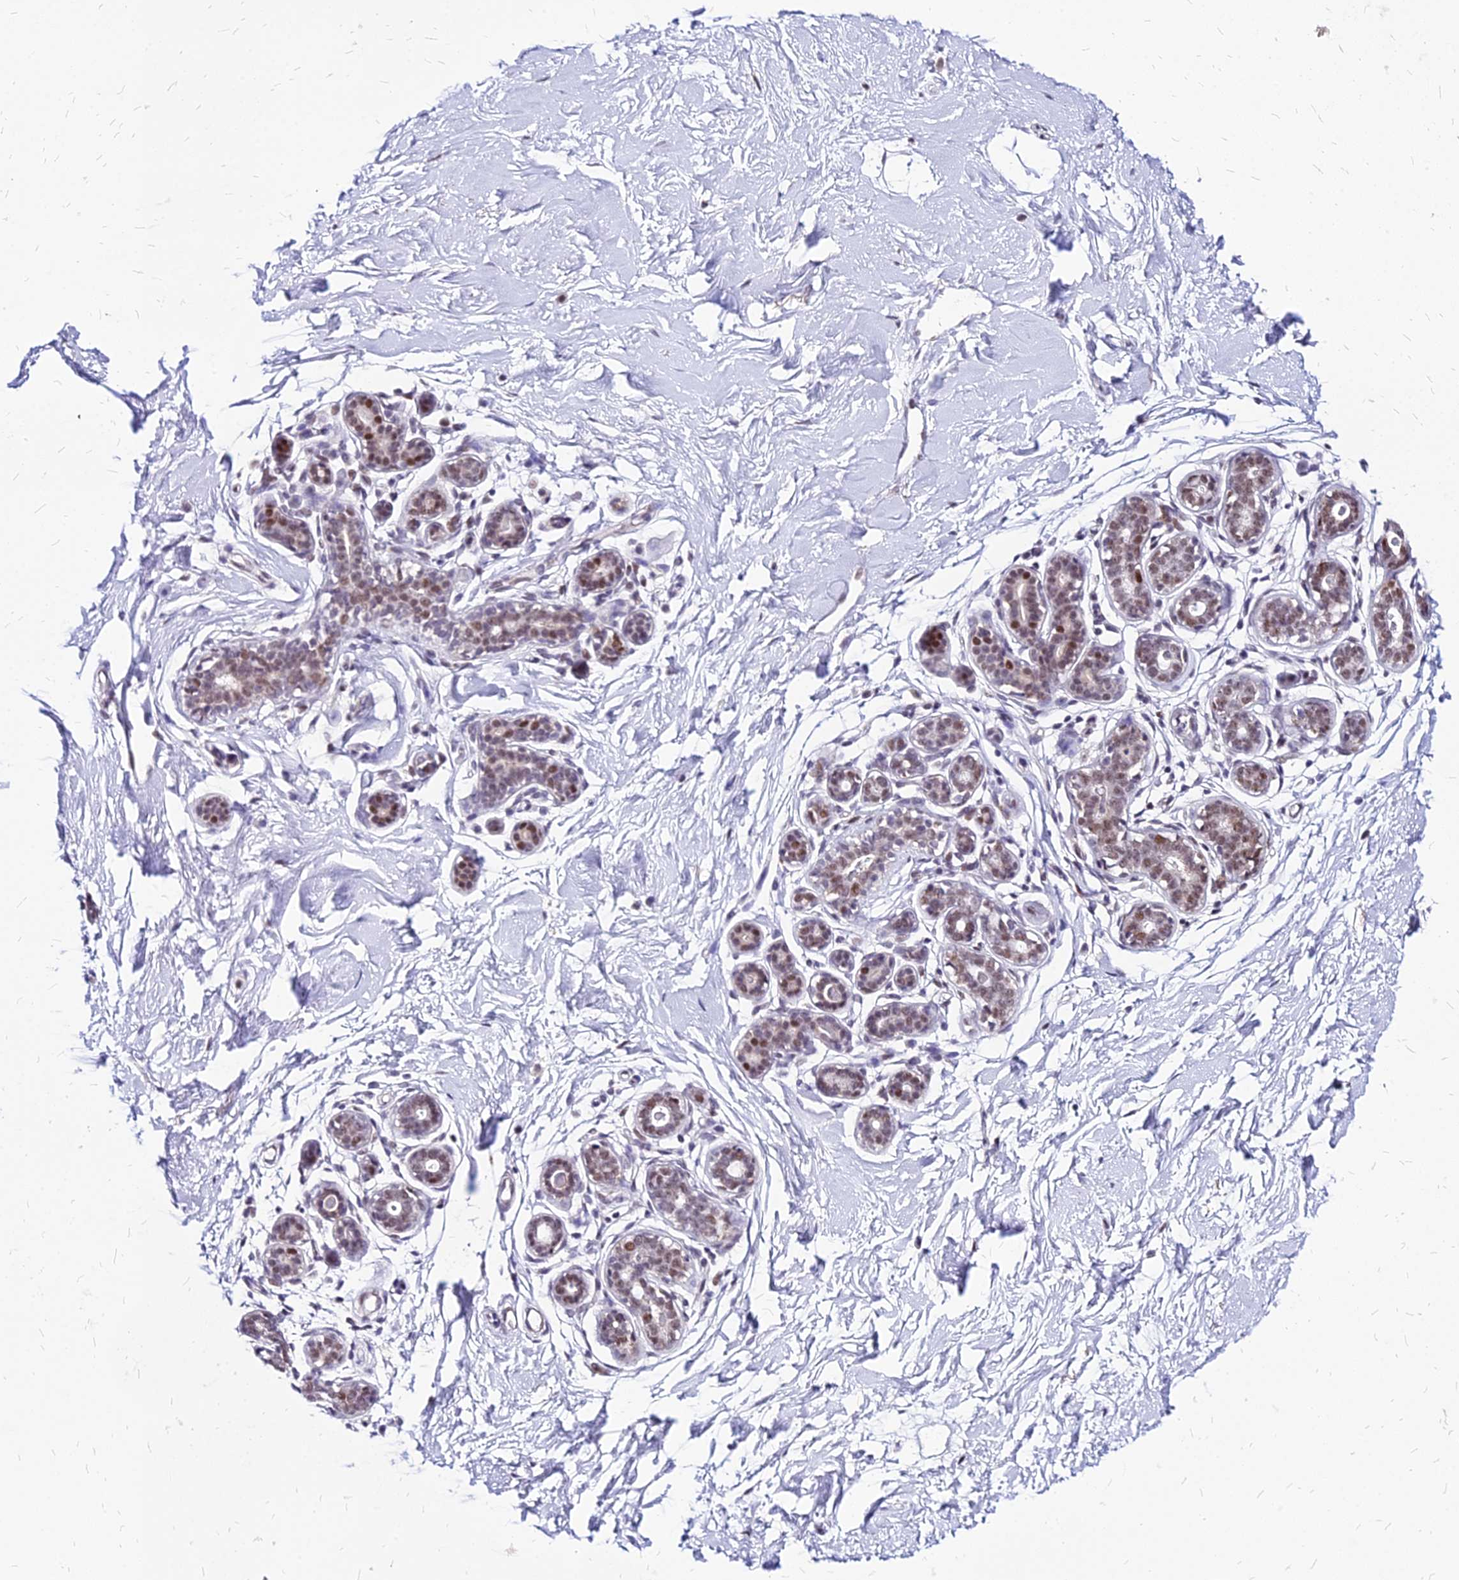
{"staining": {"intensity": "negative", "quantity": "none", "location": "none"}, "tissue": "breast", "cell_type": "Adipocytes", "image_type": "normal", "snomed": [{"axis": "morphology", "description": "Normal tissue, NOS"}, {"axis": "morphology", "description": "Adenoma, NOS"}, {"axis": "topography", "description": "Breast"}], "caption": "DAB (3,3'-diaminobenzidine) immunohistochemical staining of unremarkable breast reveals no significant positivity in adipocytes. (DAB IHC visualized using brightfield microscopy, high magnification).", "gene": "FDX2", "patient": {"sex": "female", "age": 23}}